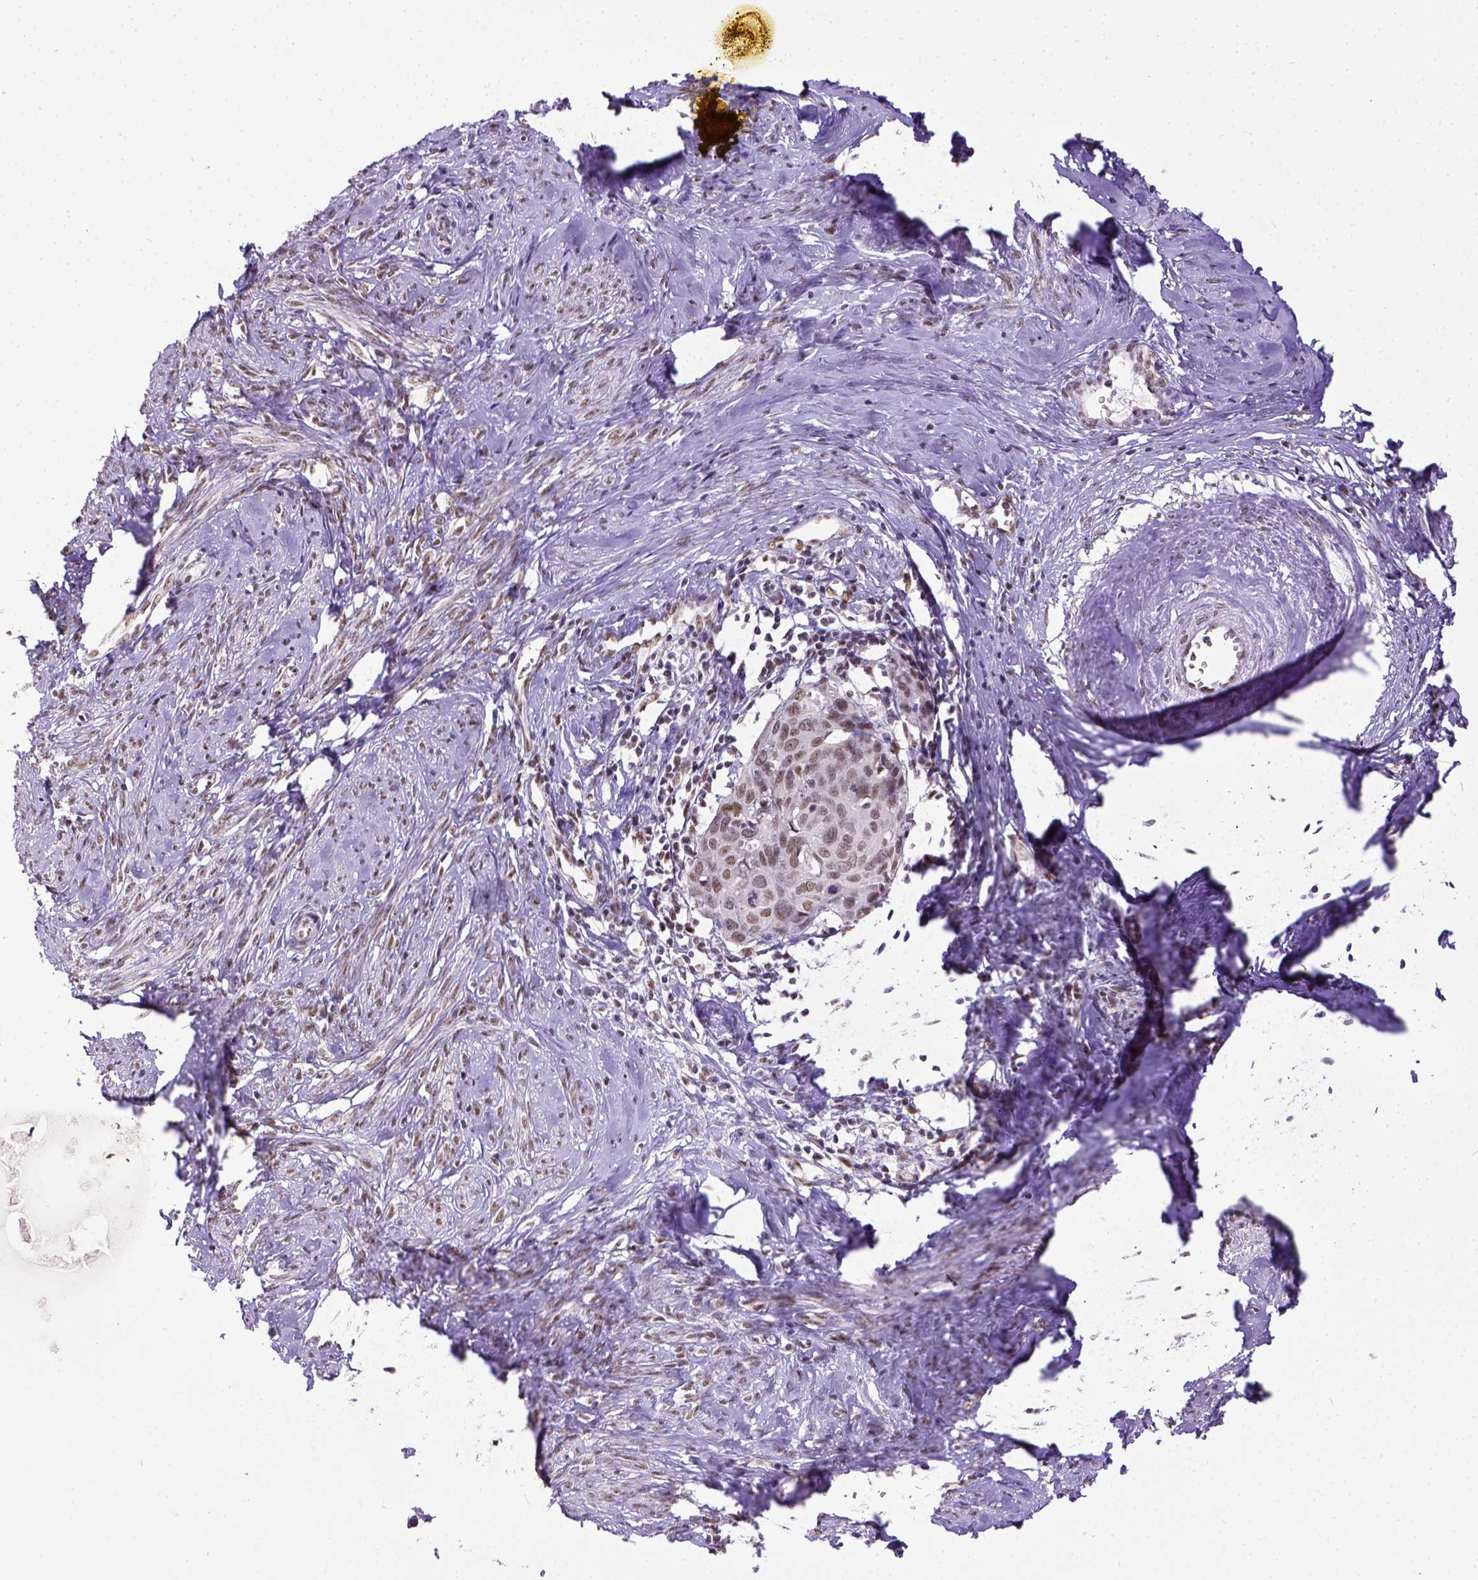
{"staining": {"intensity": "weak", "quantity": ">75%", "location": "cytoplasmic/membranous"}, "tissue": "cervical cancer", "cell_type": "Tumor cells", "image_type": "cancer", "snomed": [{"axis": "morphology", "description": "Squamous cell carcinoma, NOS"}, {"axis": "topography", "description": "Cervix"}], "caption": "Protein expression analysis of cervical squamous cell carcinoma shows weak cytoplasmic/membranous positivity in approximately >75% of tumor cells.", "gene": "ERCC1", "patient": {"sex": "female", "age": 62}}